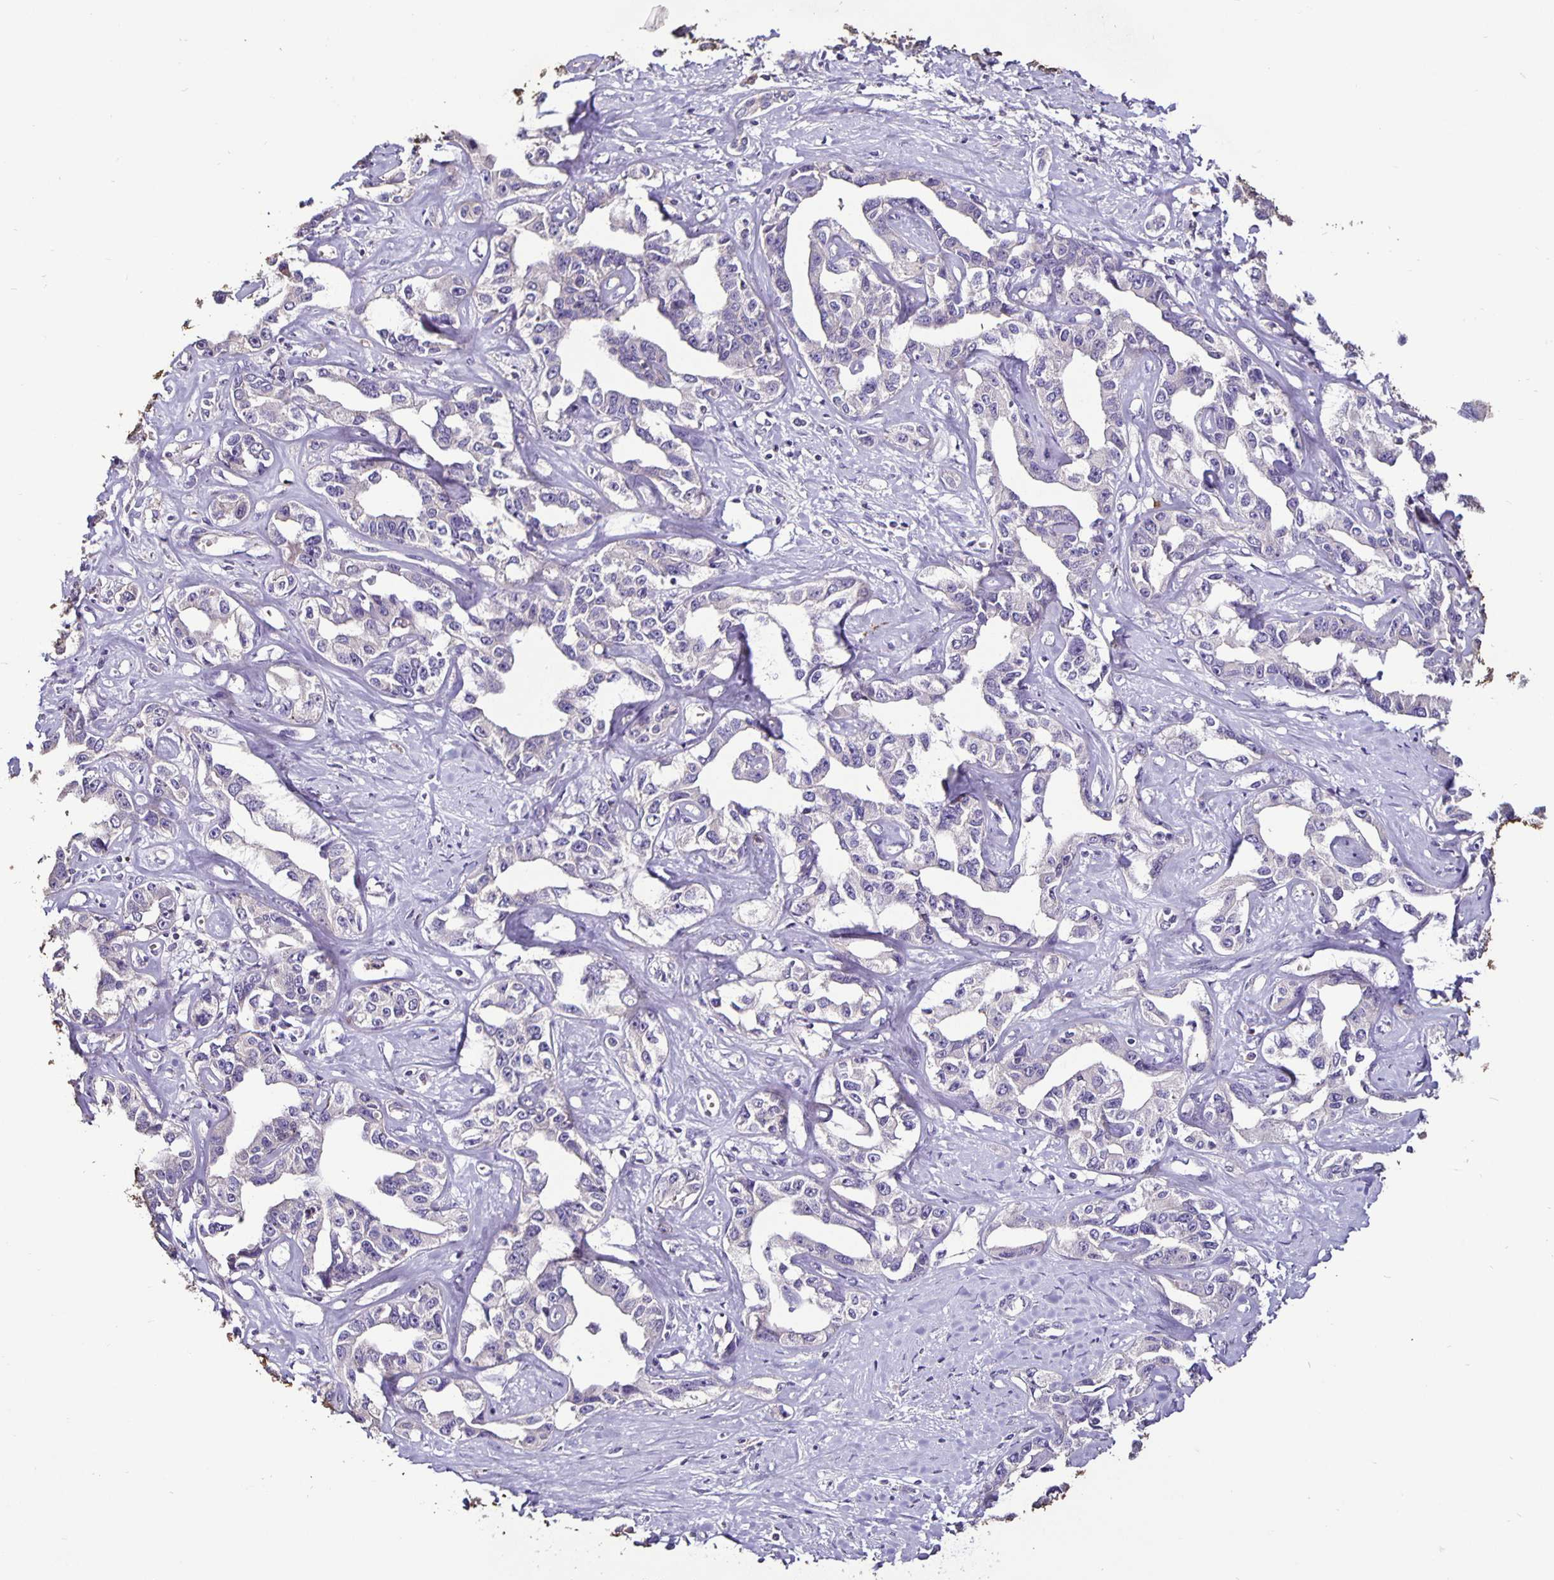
{"staining": {"intensity": "negative", "quantity": "none", "location": "none"}, "tissue": "liver cancer", "cell_type": "Tumor cells", "image_type": "cancer", "snomed": [{"axis": "morphology", "description": "Cholangiocarcinoma"}, {"axis": "topography", "description": "Liver"}], "caption": "Immunohistochemistry image of cholangiocarcinoma (liver) stained for a protein (brown), which exhibits no positivity in tumor cells.", "gene": "FCER1A", "patient": {"sex": "male", "age": 59}}